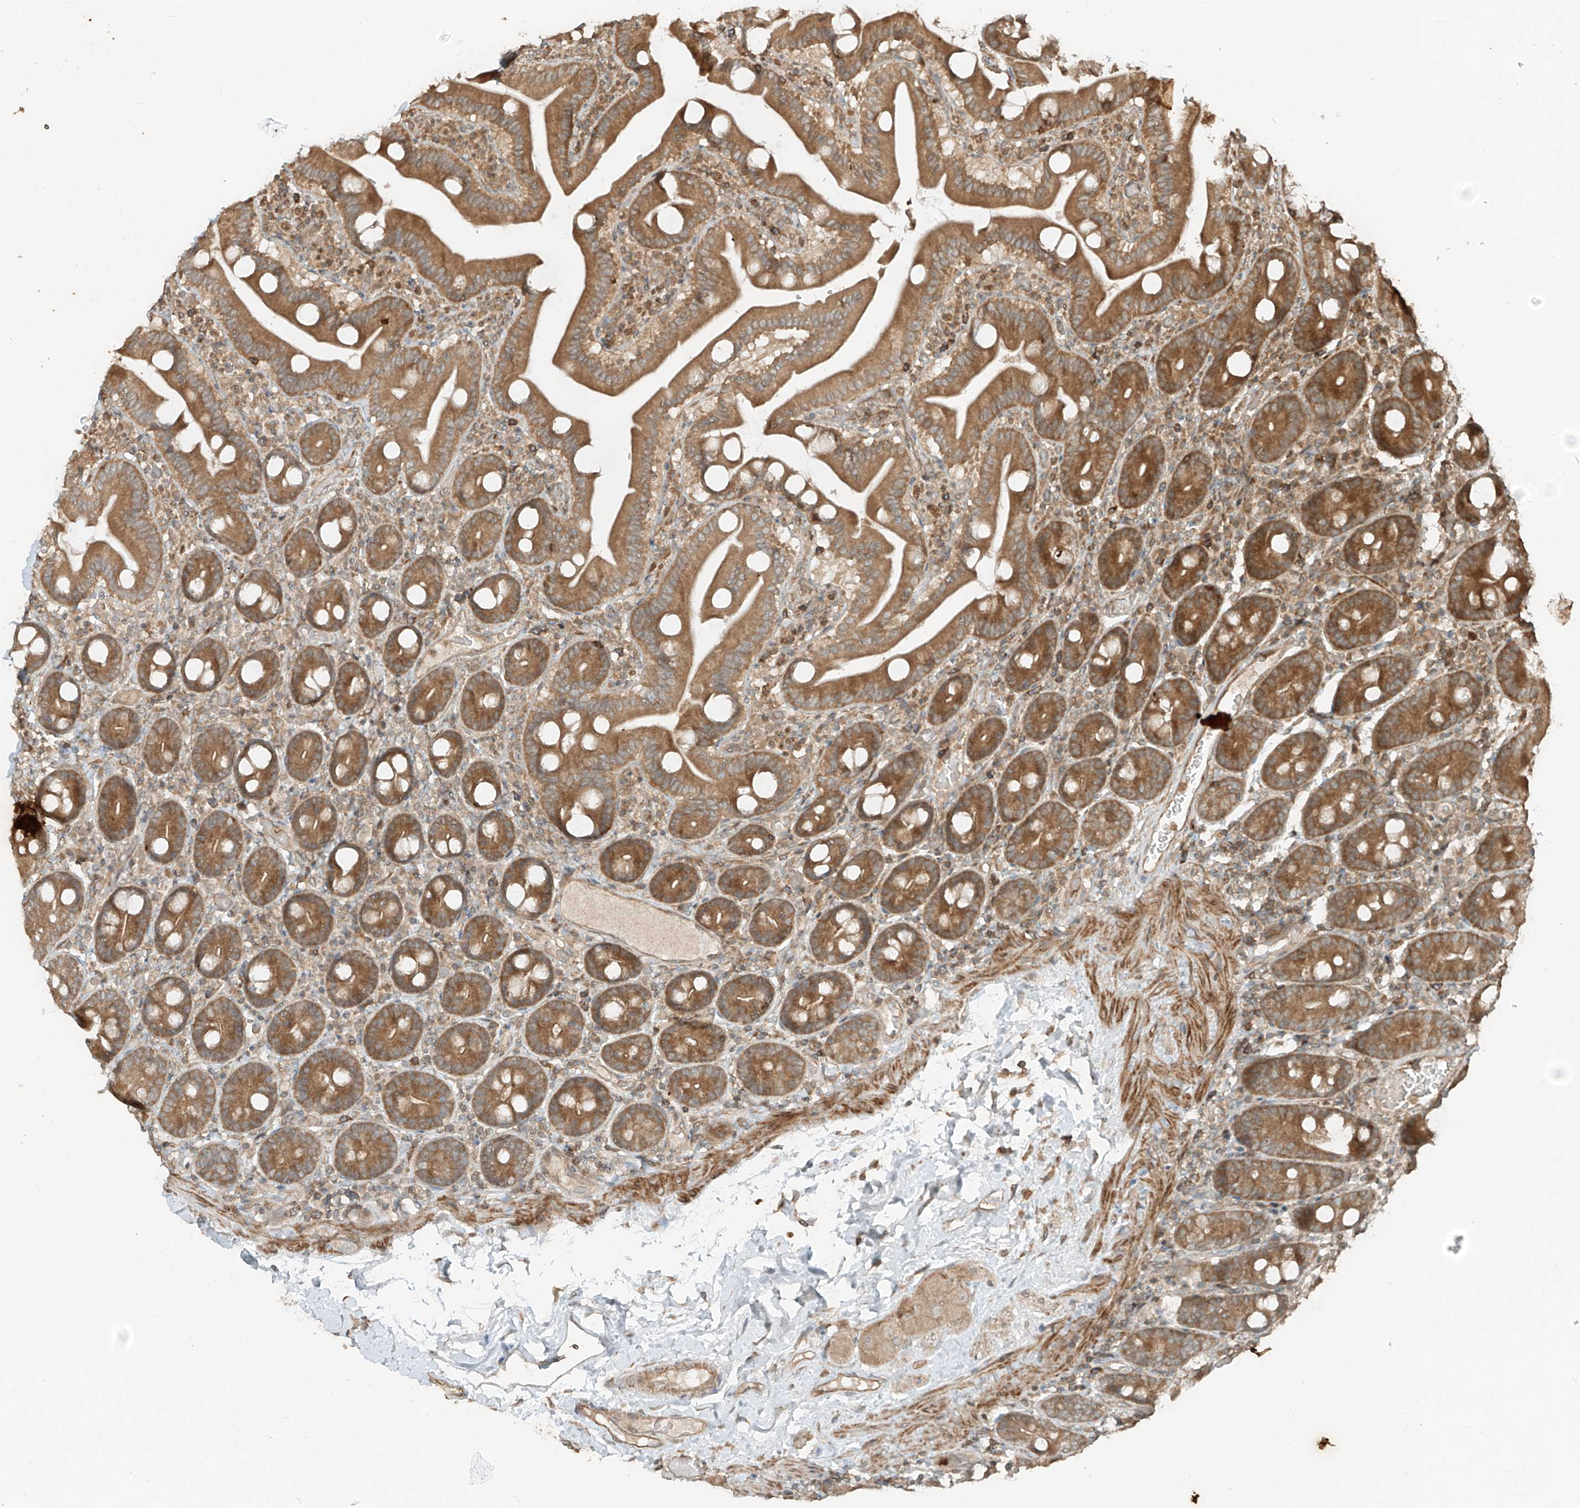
{"staining": {"intensity": "moderate", "quantity": ">75%", "location": "cytoplasmic/membranous"}, "tissue": "duodenum", "cell_type": "Glandular cells", "image_type": "normal", "snomed": [{"axis": "morphology", "description": "Normal tissue, NOS"}, {"axis": "topography", "description": "Duodenum"}], "caption": "Moderate cytoplasmic/membranous expression is seen in approximately >75% of glandular cells in unremarkable duodenum.", "gene": "ANKZF1", "patient": {"sex": "male", "age": 55}}